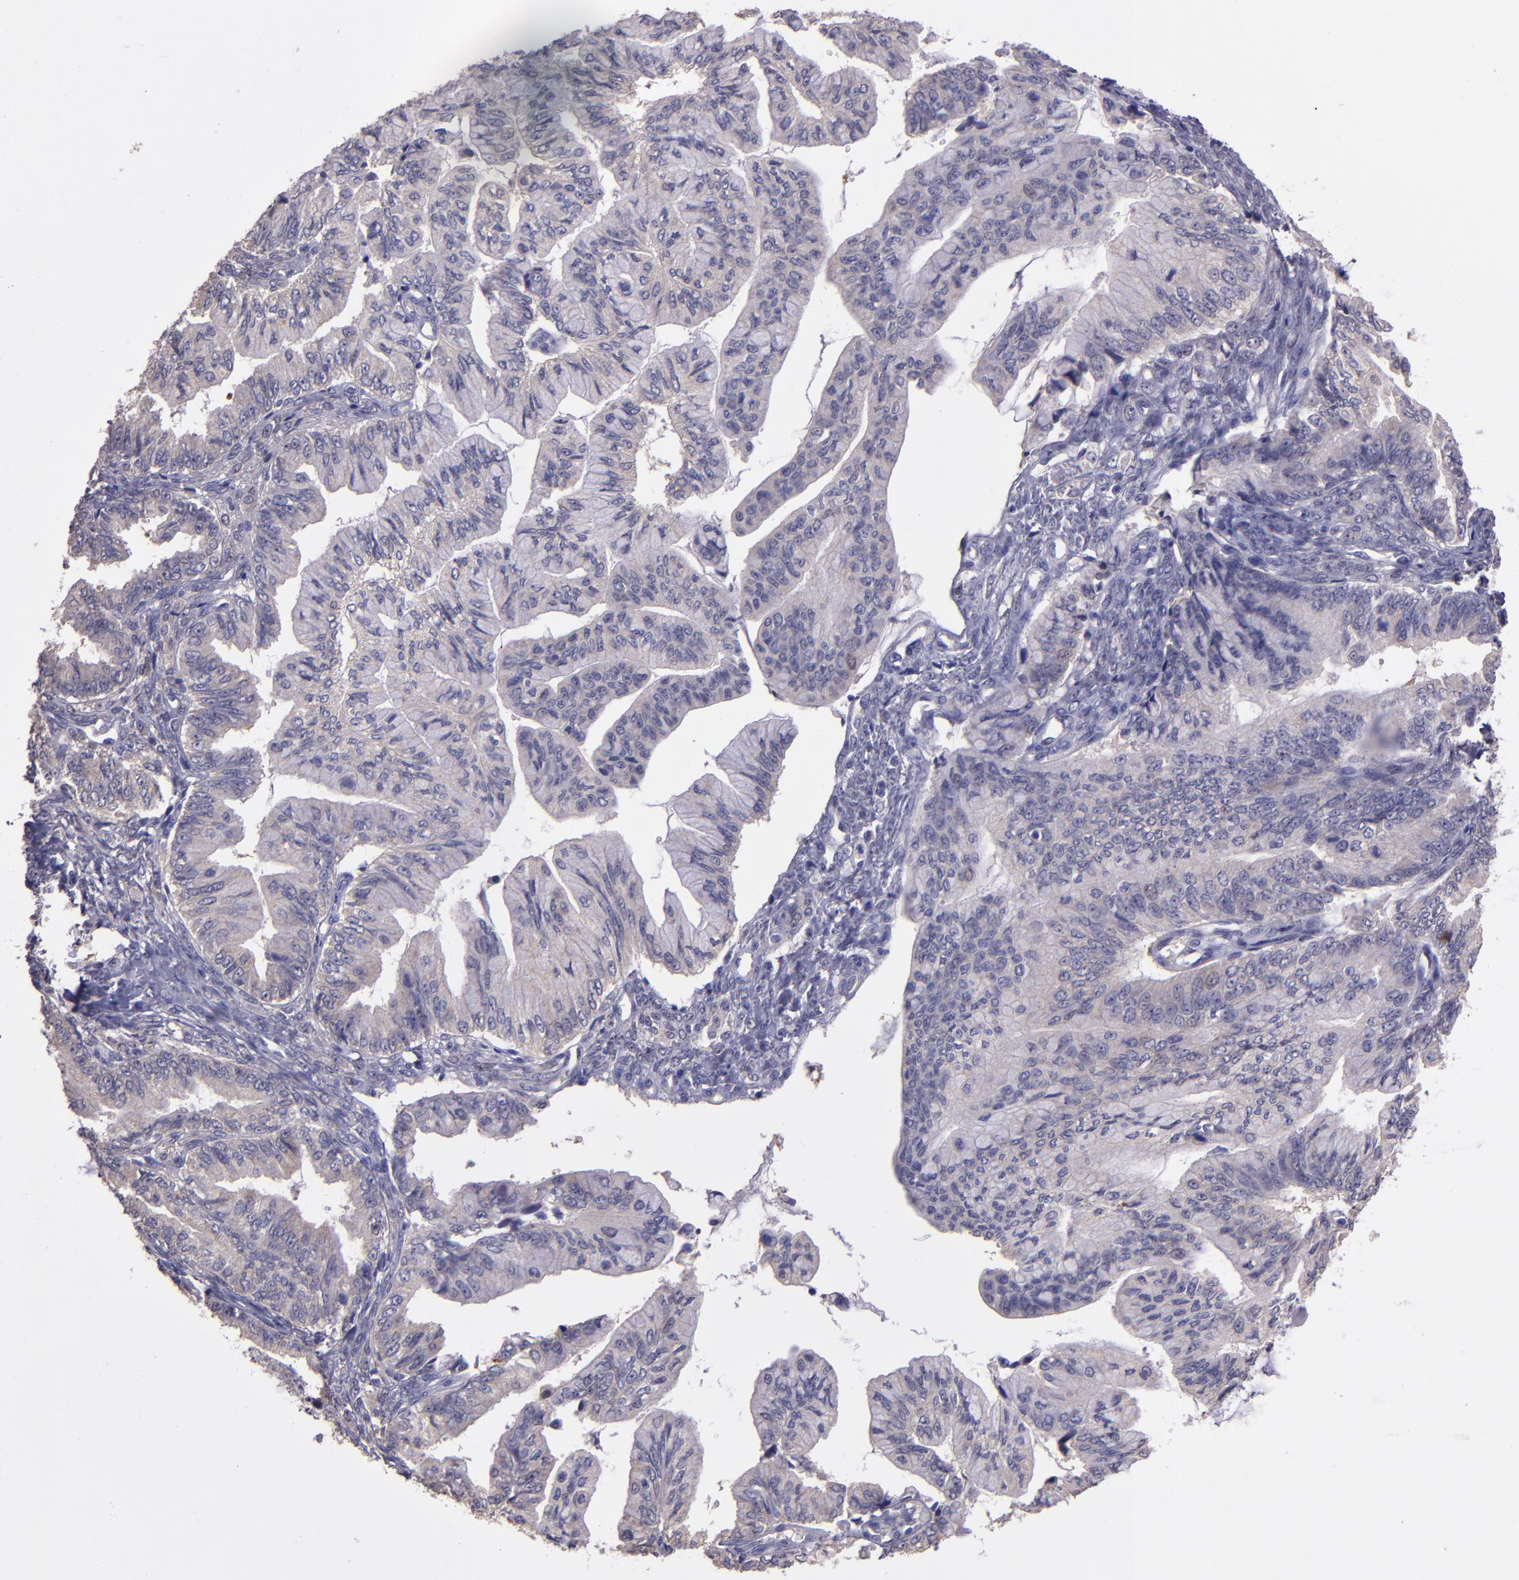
{"staining": {"intensity": "weak", "quantity": "25%-75%", "location": "cytoplasmic/membranous"}, "tissue": "ovarian cancer", "cell_type": "Tumor cells", "image_type": "cancer", "snomed": [{"axis": "morphology", "description": "Cystadenocarcinoma, mucinous, NOS"}, {"axis": "topography", "description": "Ovary"}], "caption": "Immunohistochemical staining of human ovarian cancer (mucinous cystadenocarcinoma) displays low levels of weak cytoplasmic/membranous protein staining in approximately 25%-75% of tumor cells.", "gene": "PAPPA", "patient": {"sex": "female", "age": 36}}